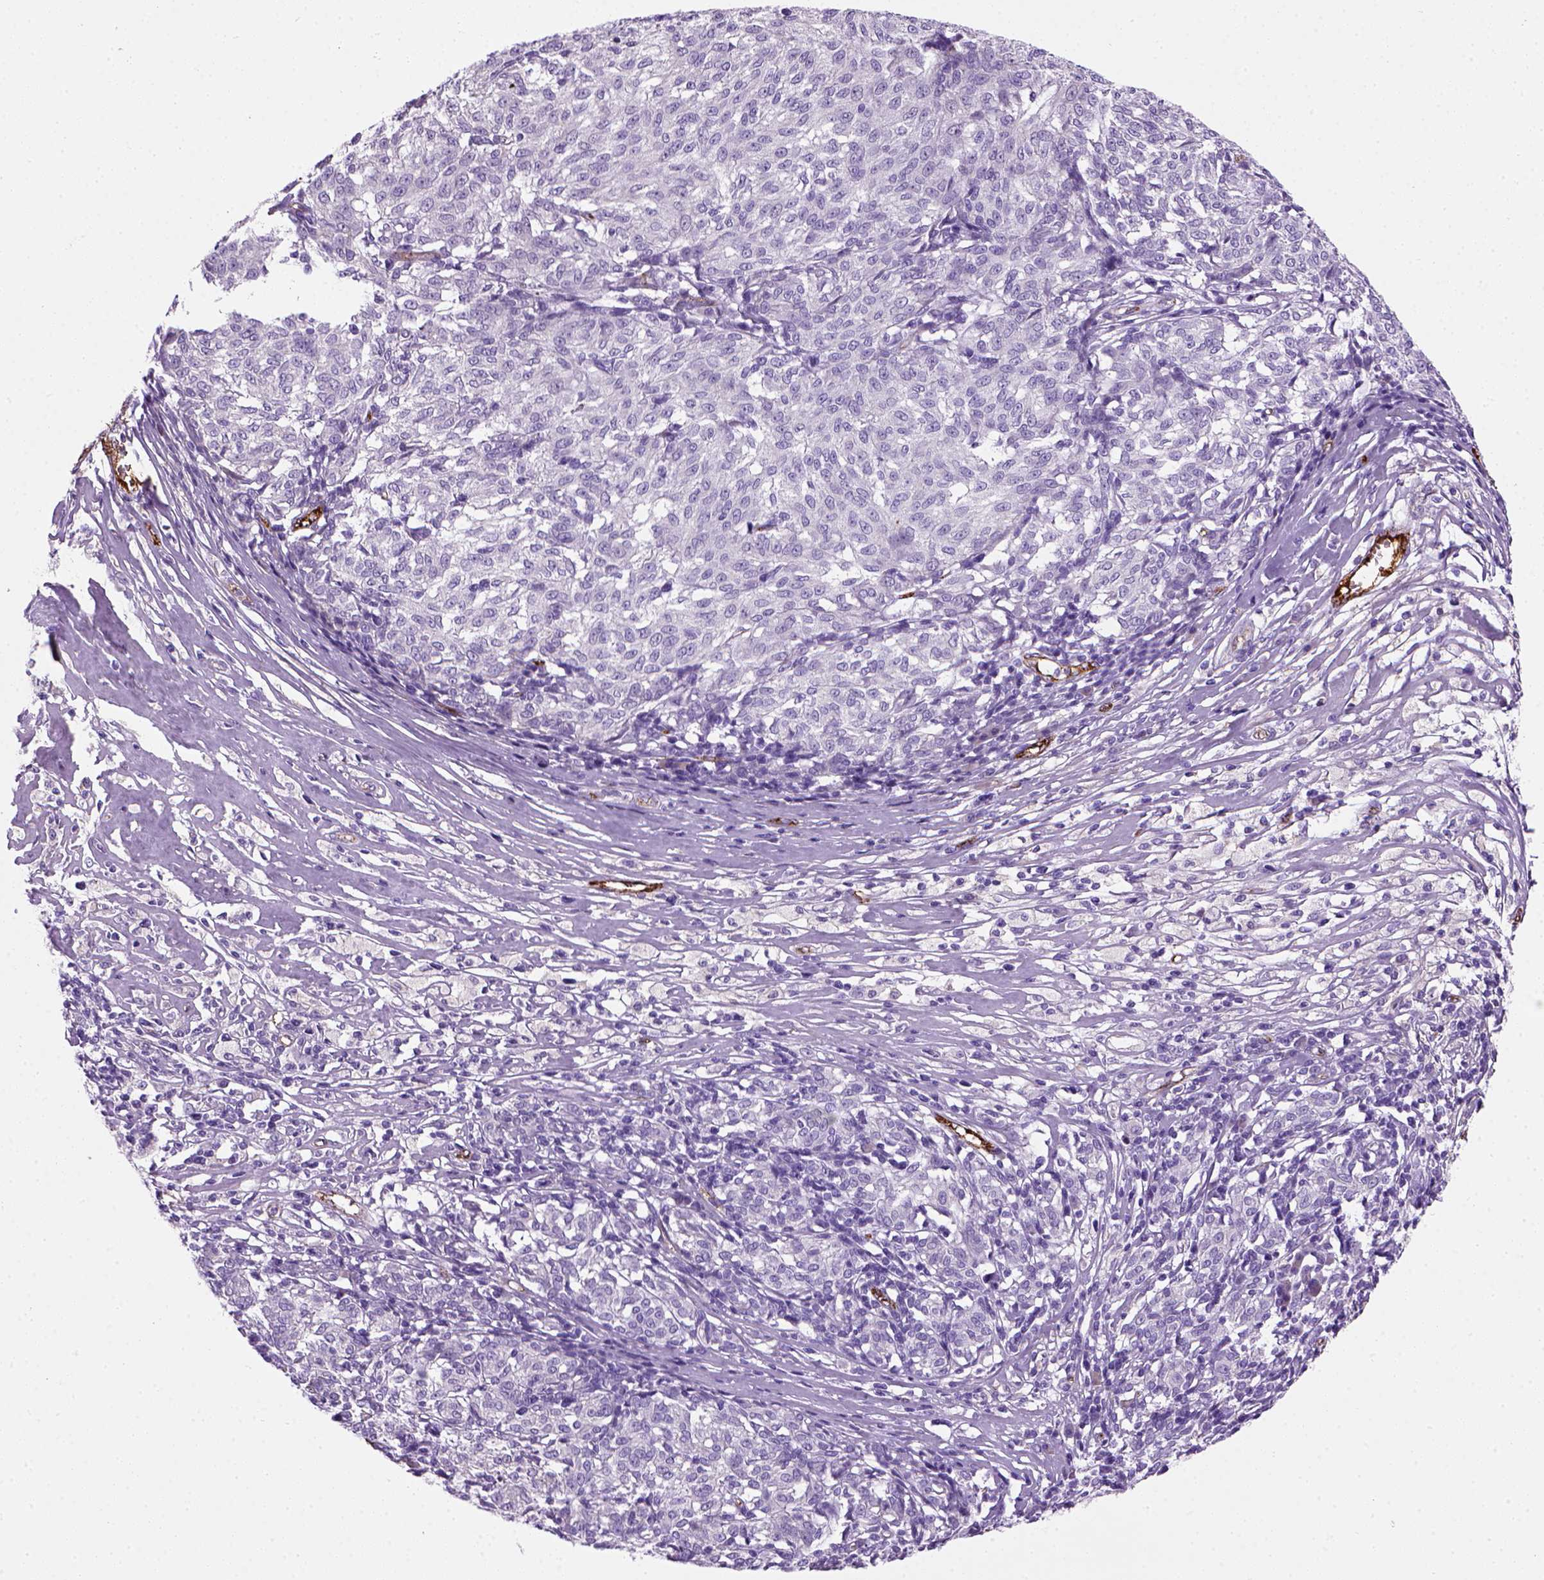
{"staining": {"intensity": "negative", "quantity": "none", "location": "none"}, "tissue": "melanoma", "cell_type": "Tumor cells", "image_type": "cancer", "snomed": [{"axis": "morphology", "description": "Malignant melanoma, NOS"}, {"axis": "topography", "description": "Skin"}], "caption": "A high-resolution micrograph shows immunohistochemistry (IHC) staining of melanoma, which displays no significant staining in tumor cells.", "gene": "VWF", "patient": {"sex": "female", "age": 72}}